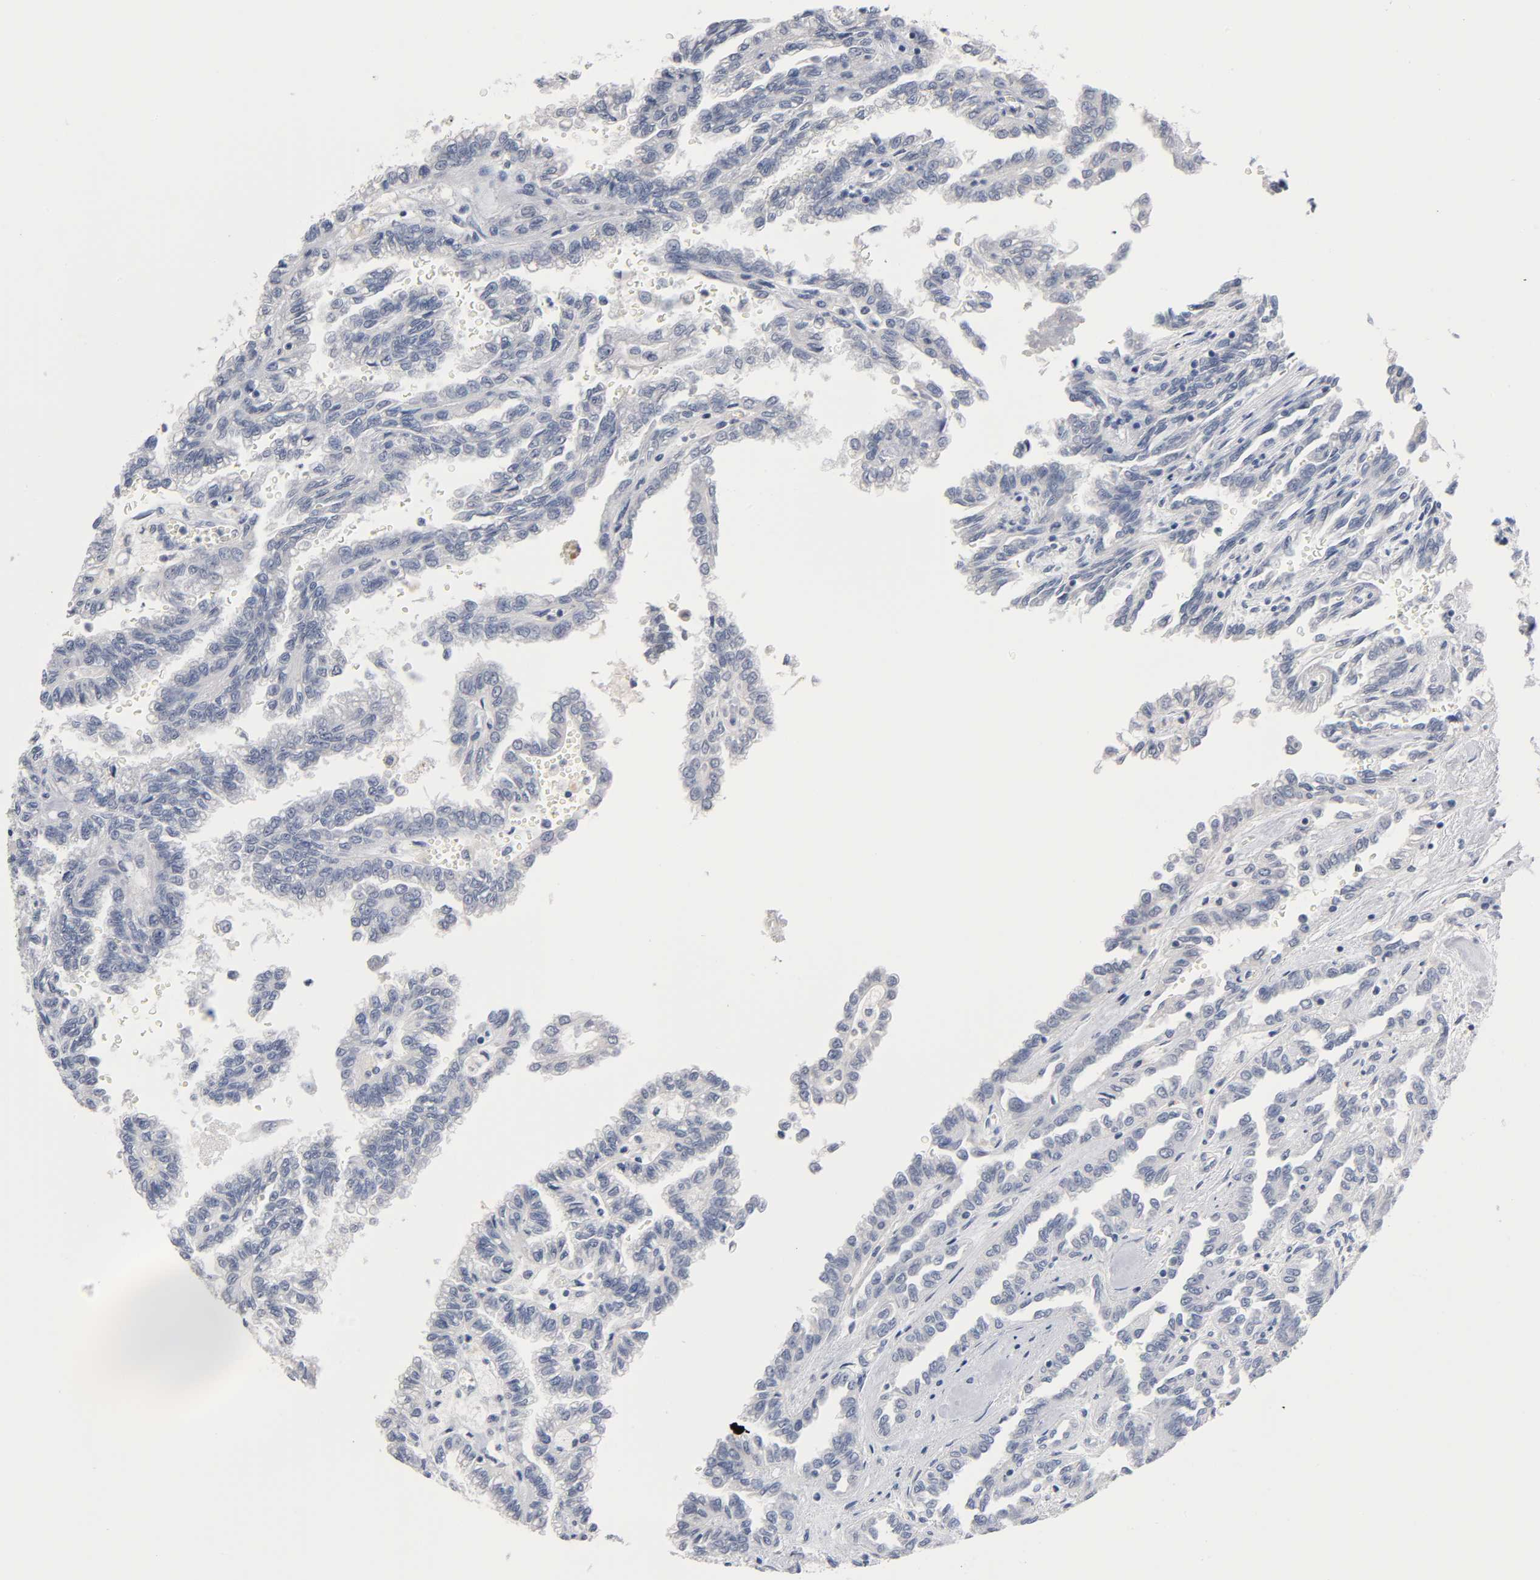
{"staining": {"intensity": "negative", "quantity": "none", "location": "none"}, "tissue": "renal cancer", "cell_type": "Tumor cells", "image_type": "cancer", "snomed": [{"axis": "morphology", "description": "Inflammation, NOS"}, {"axis": "morphology", "description": "Adenocarcinoma, NOS"}, {"axis": "topography", "description": "Kidney"}], "caption": "An image of human renal cancer (adenocarcinoma) is negative for staining in tumor cells.", "gene": "NFATC1", "patient": {"sex": "male", "age": 68}}